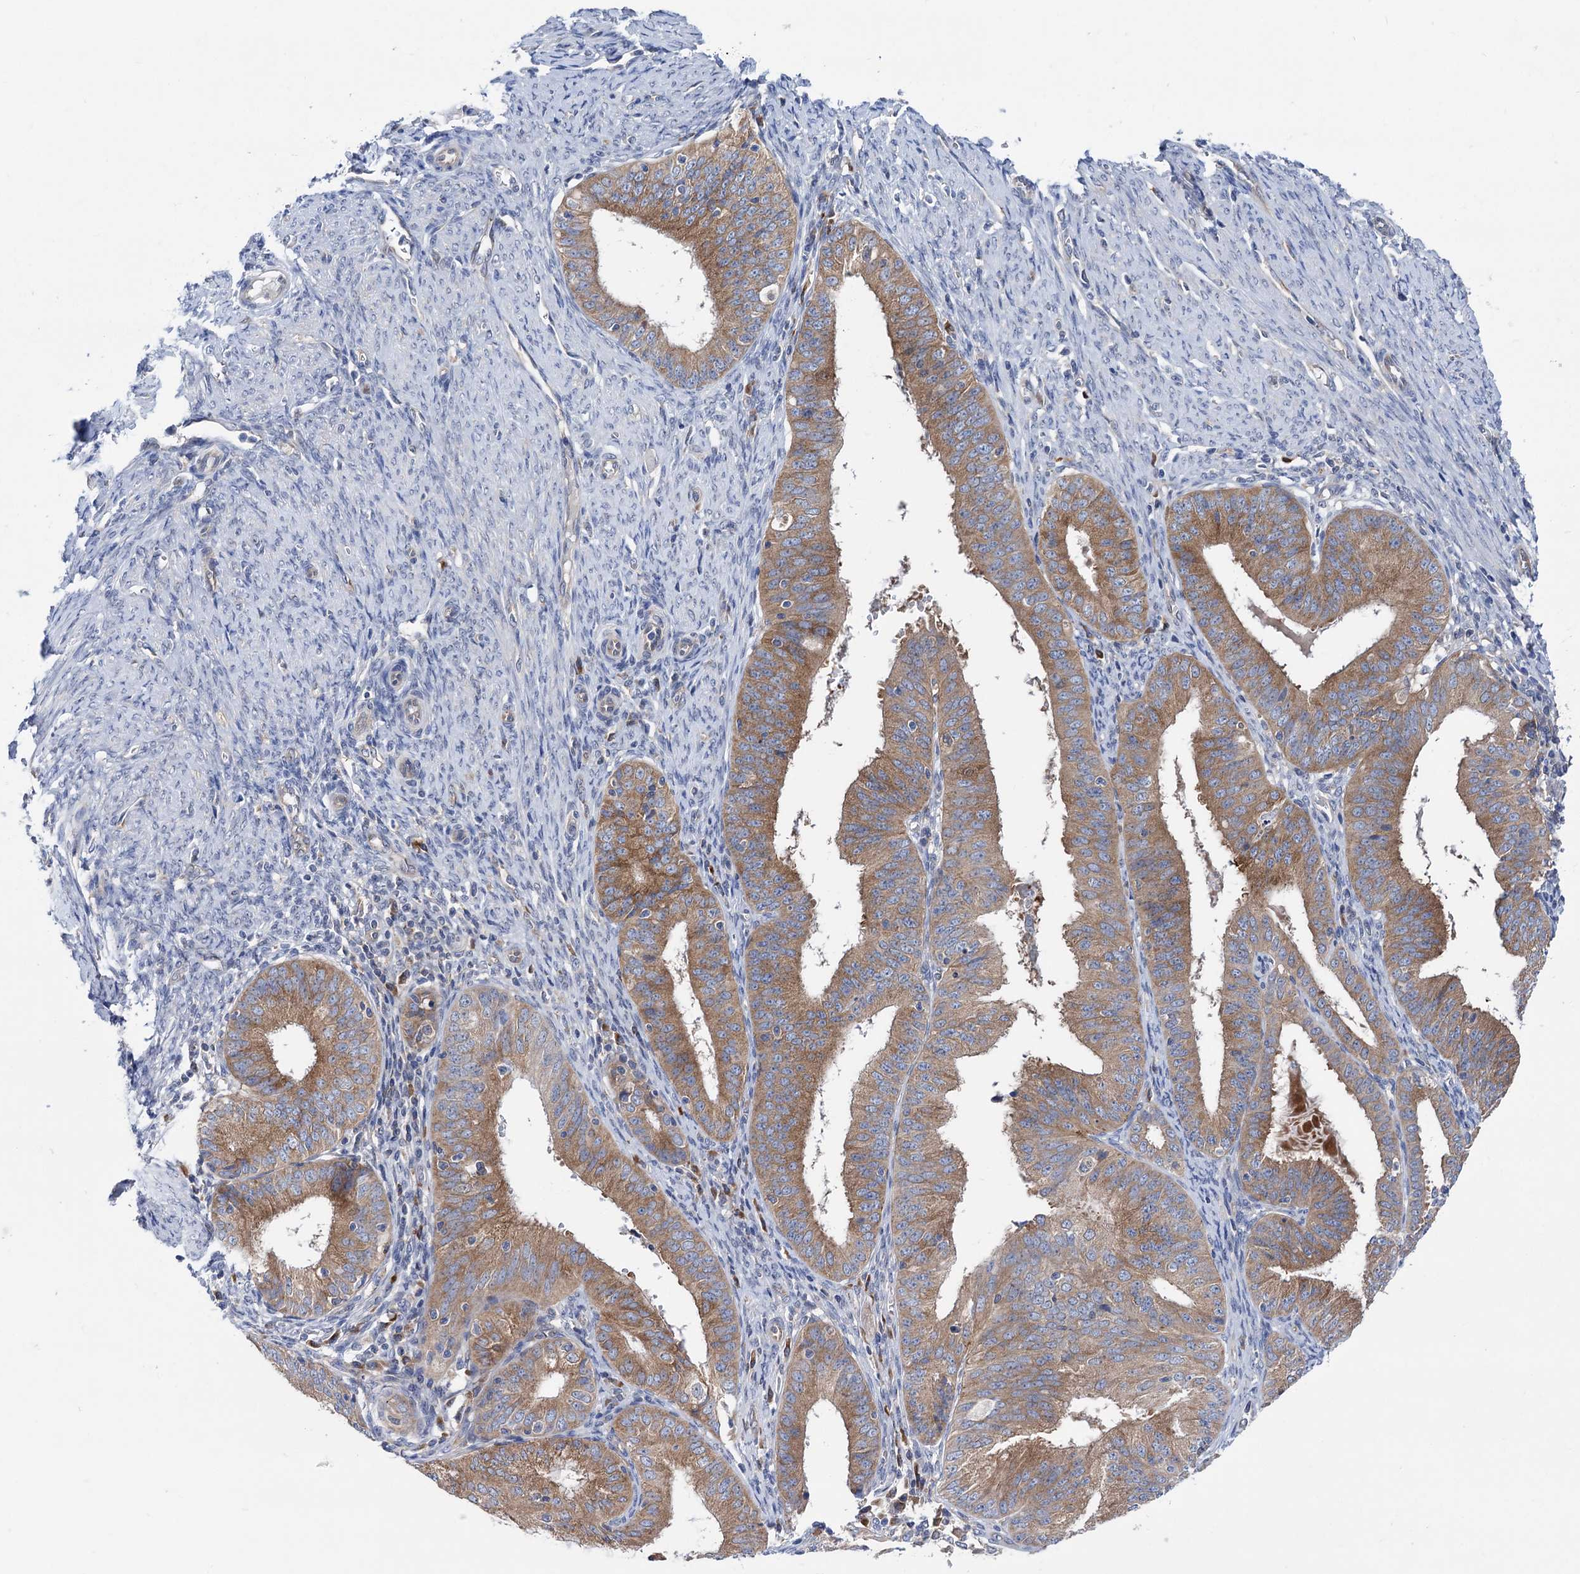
{"staining": {"intensity": "moderate", "quantity": ">75%", "location": "cytoplasmic/membranous"}, "tissue": "endometrial cancer", "cell_type": "Tumor cells", "image_type": "cancer", "snomed": [{"axis": "morphology", "description": "Adenocarcinoma, NOS"}, {"axis": "topography", "description": "Endometrium"}], "caption": "An image of endometrial cancer stained for a protein shows moderate cytoplasmic/membranous brown staining in tumor cells.", "gene": "ZNRD2", "patient": {"sex": "female", "age": 51}}